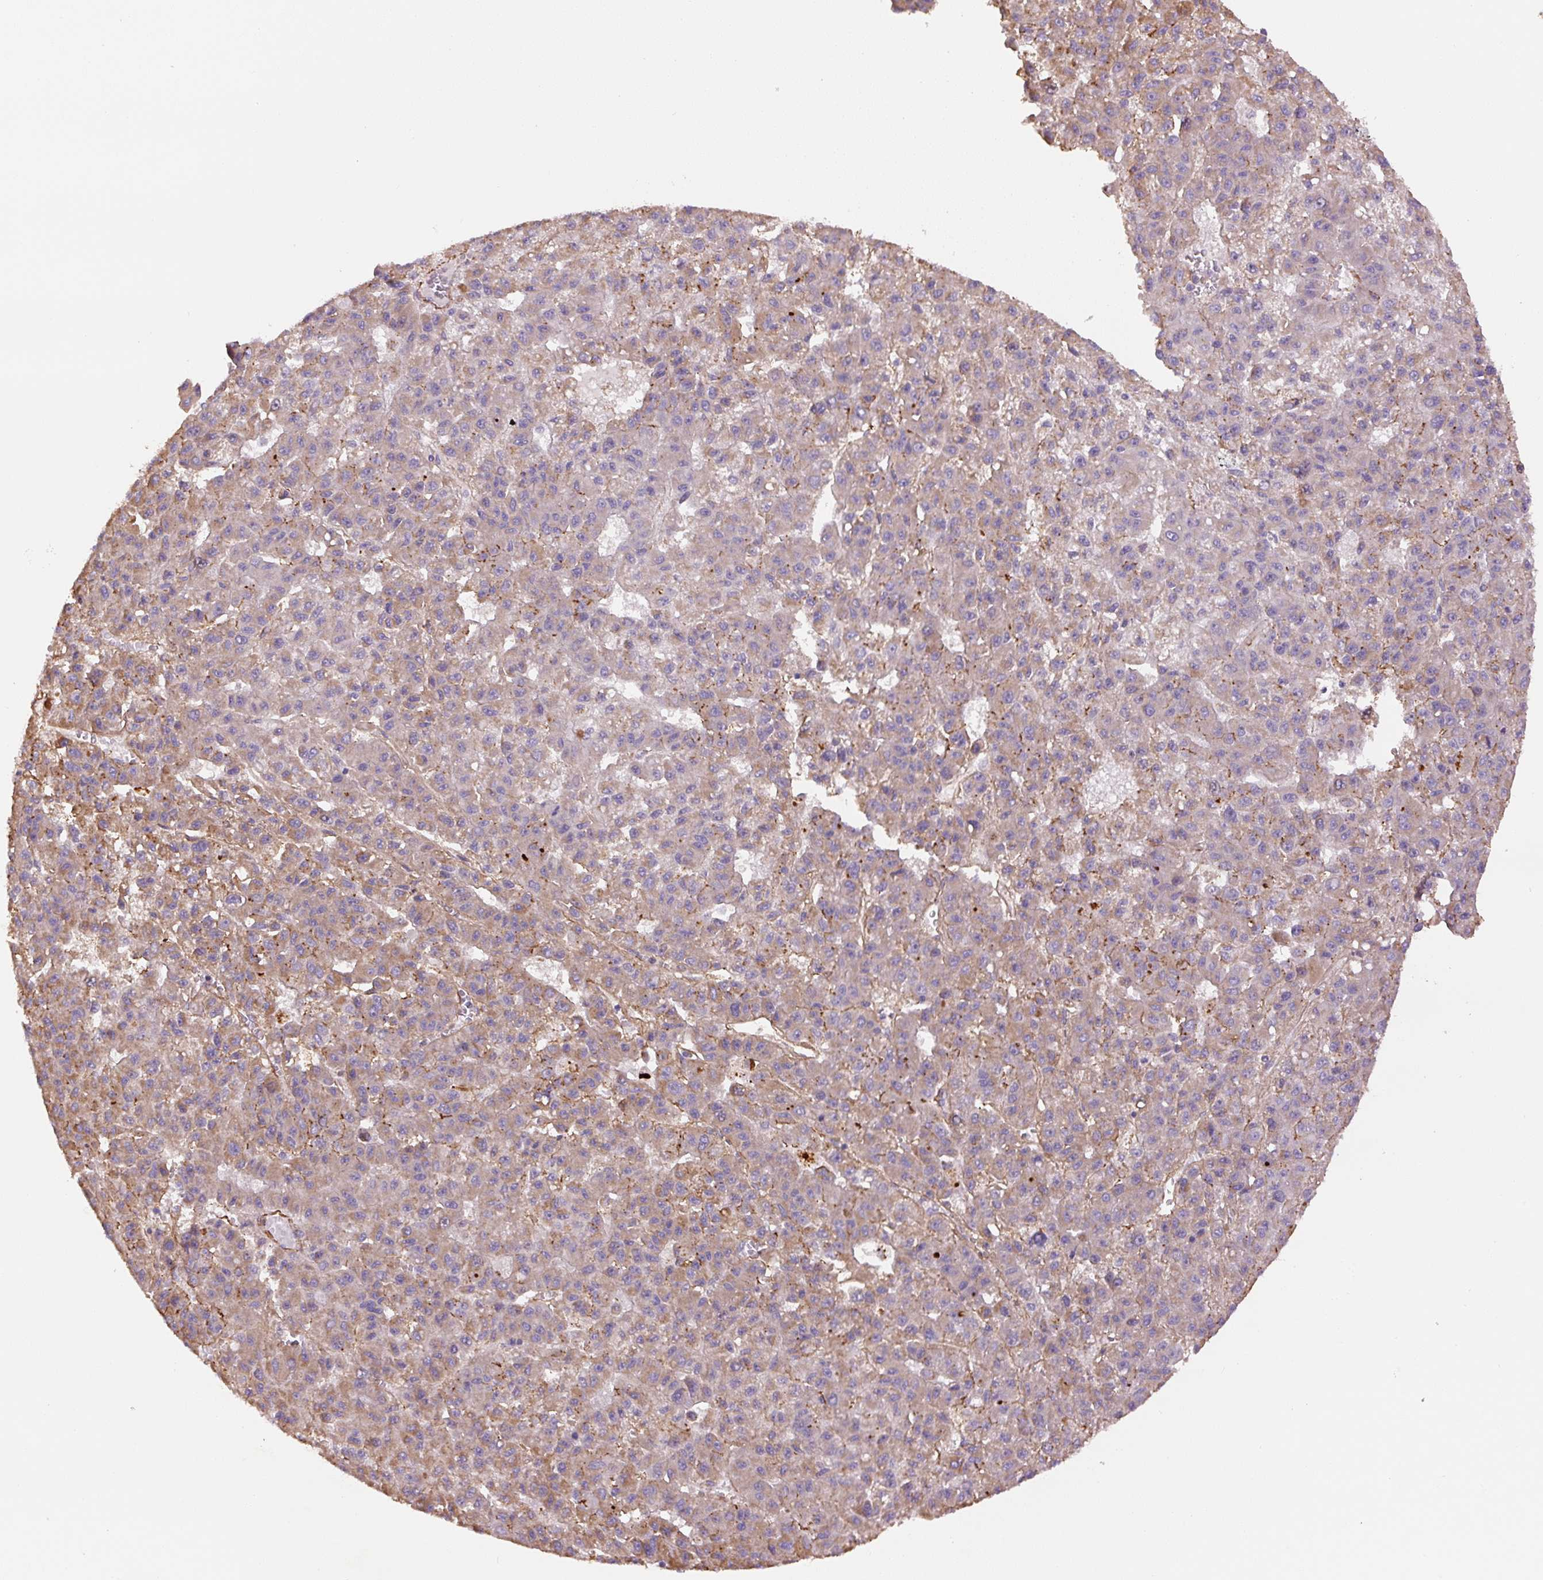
{"staining": {"intensity": "moderate", "quantity": "25%-75%", "location": "cytoplasmic/membranous"}, "tissue": "liver cancer", "cell_type": "Tumor cells", "image_type": "cancer", "snomed": [{"axis": "morphology", "description": "Carcinoma, Hepatocellular, NOS"}, {"axis": "topography", "description": "Liver"}], "caption": "Immunohistochemical staining of liver cancer (hepatocellular carcinoma) demonstrates medium levels of moderate cytoplasmic/membranous staining in about 25%-75% of tumor cells. The protein is shown in brown color, while the nuclei are stained blue.", "gene": "CCNI2", "patient": {"sex": "male", "age": 70}}